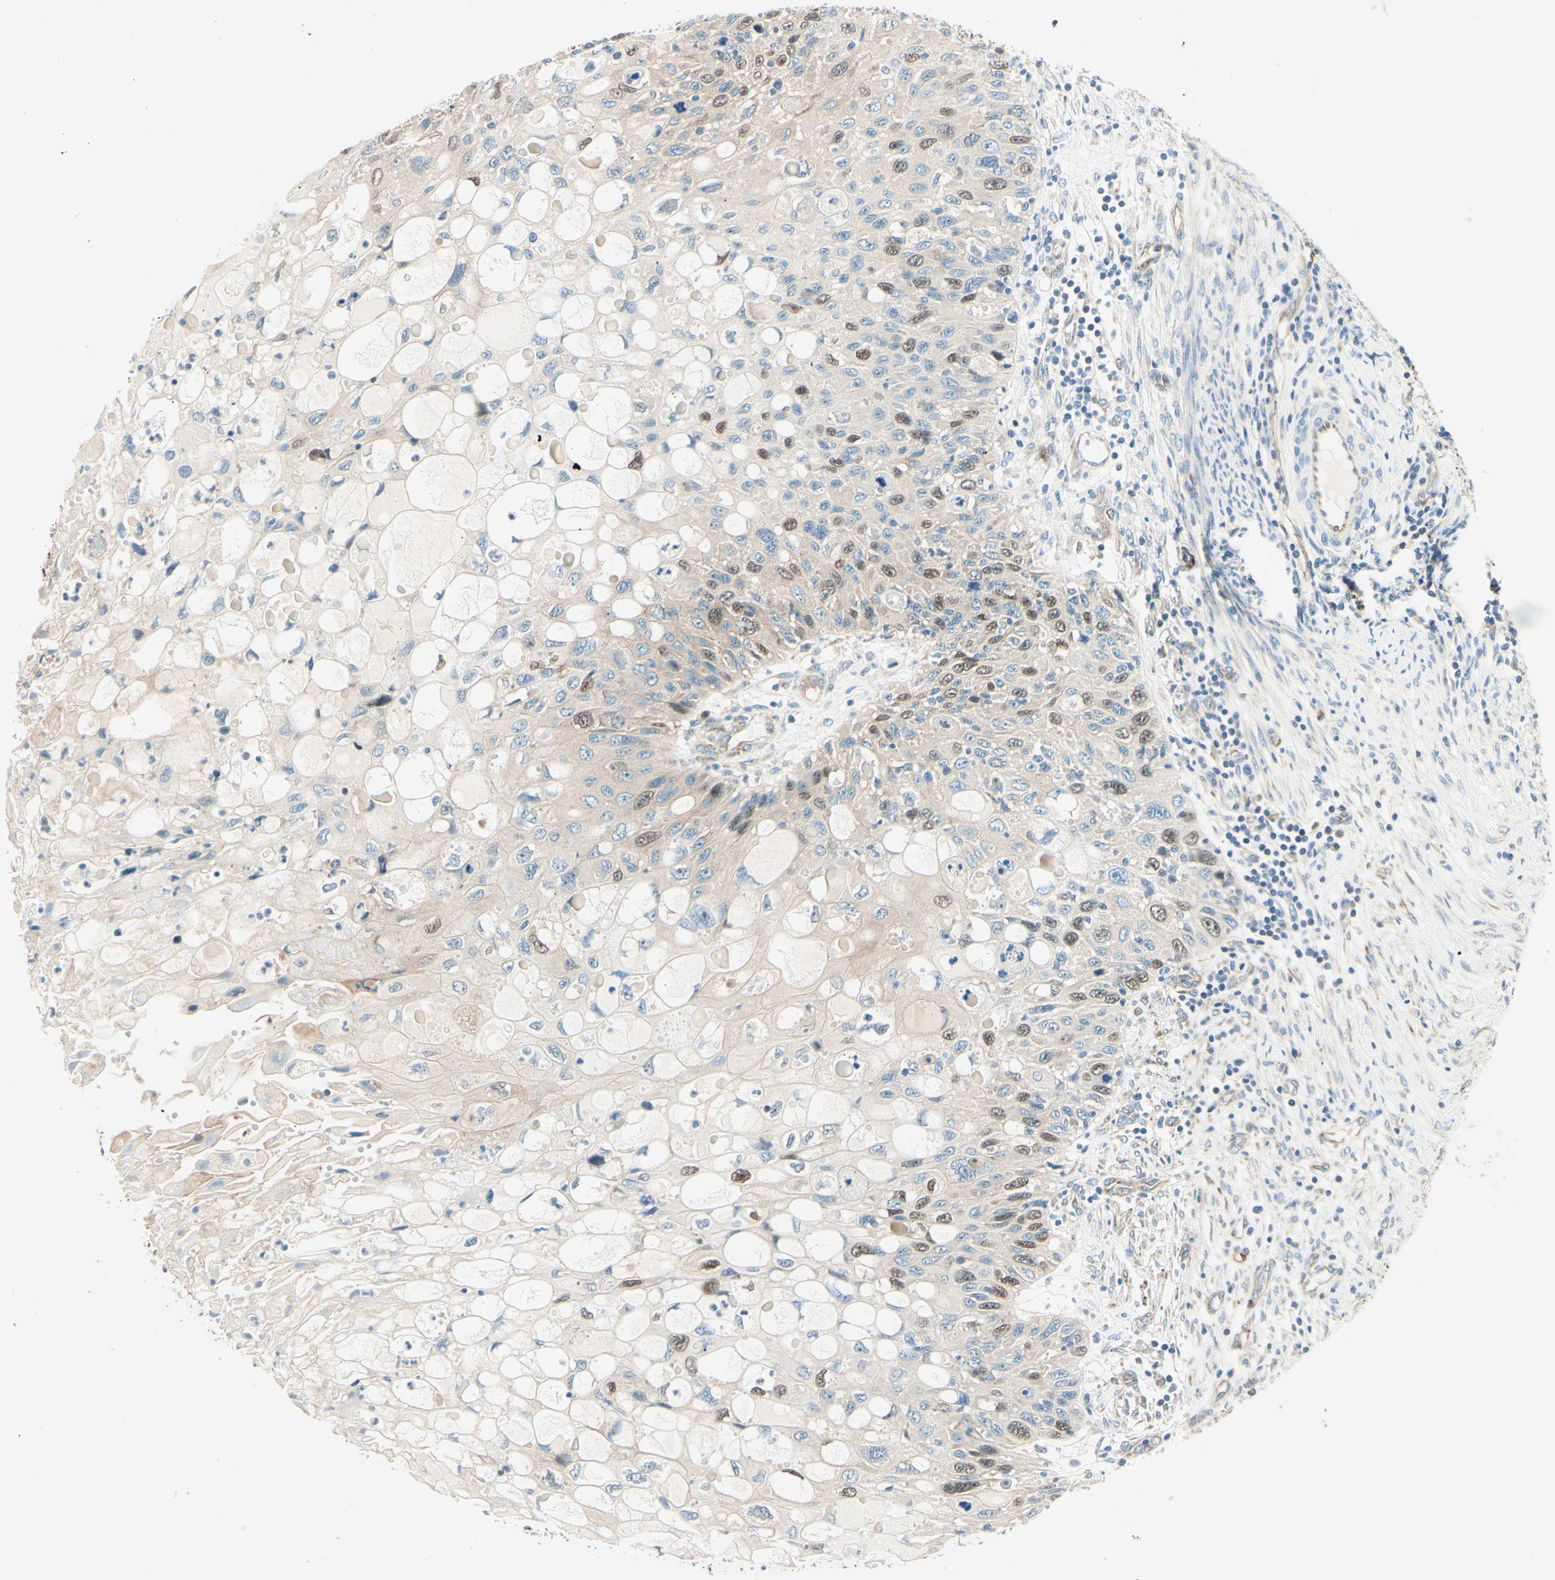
{"staining": {"intensity": "weak", "quantity": "25%-75%", "location": "cytoplasmic/membranous,nuclear"}, "tissue": "cervical cancer", "cell_type": "Tumor cells", "image_type": "cancer", "snomed": [{"axis": "morphology", "description": "Squamous cell carcinoma, NOS"}, {"axis": "topography", "description": "Cervix"}], "caption": "A low amount of weak cytoplasmic/membranous and nuclear positivity is appreciated in approximately 25%-75% of tumor cells in squamous cell carcinoma (cervical) tissue. The protein of interest is stained brown, and the nuclei are stained in blue (DAB (3,3'-diaminobenzidine) IHC with brightfield microscopy, high magnification).", "gene": "TAOK2", "patient": {"sex": "female", "age": 70}}